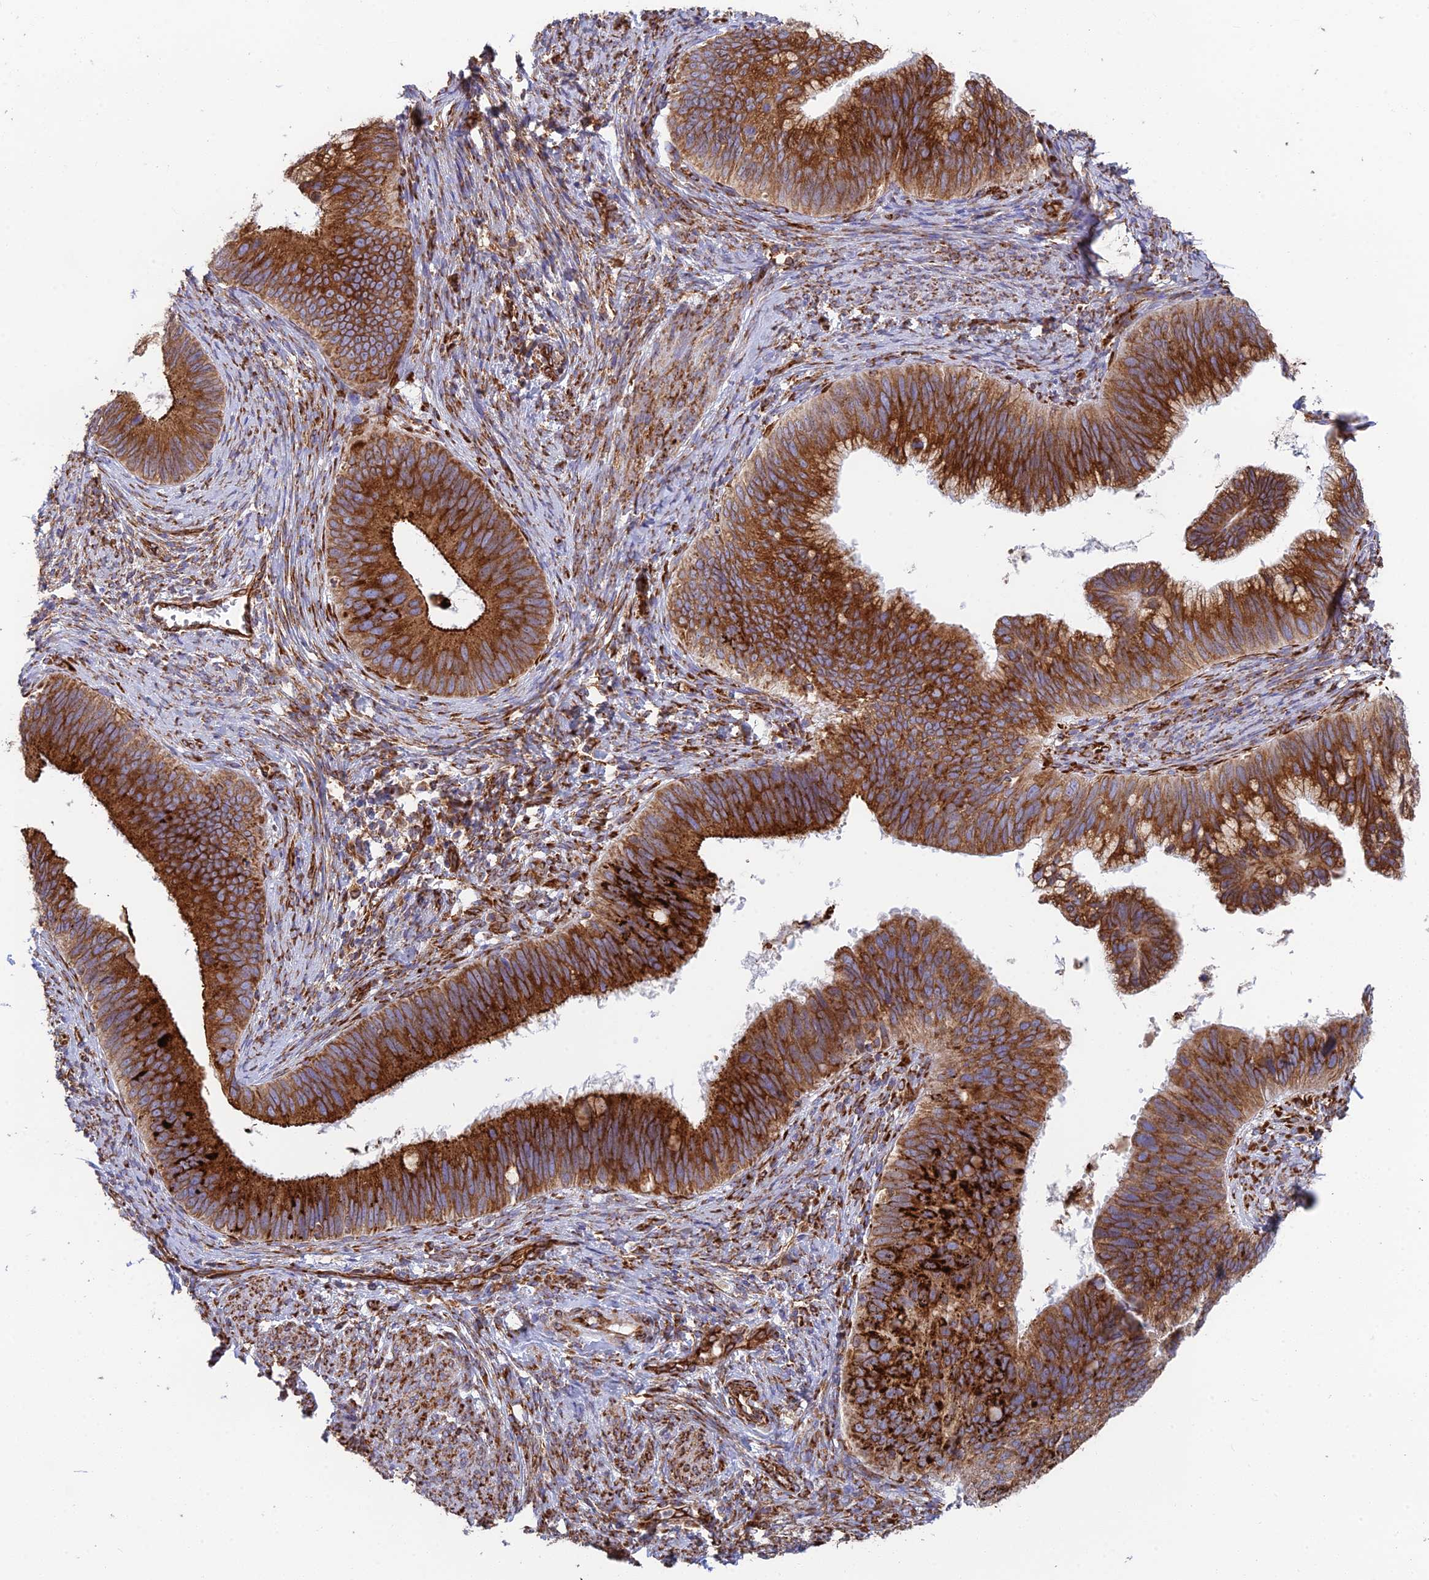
{"staining": {"intensity": "strong", "quantity": ">75%", "location": "cytoplasmic/membranous"}, "tissue": "cervical cancer", "cell_type": "Tumor cells", "image_type": "cancer", "snomed": [{"axis": "morphology", "description": "Adenocarcinoma, NOS"}, {"axis": "topography", "description": "Cervix"}], "caption": "Immunohistochemical staining of human cervical cancer demonstrates high levels of strong cytoplasmic/membranous protein staining in about >75% of tumor cells.", "gene": "CCDC69", "patient": {"sex": "female", "age": 42}}